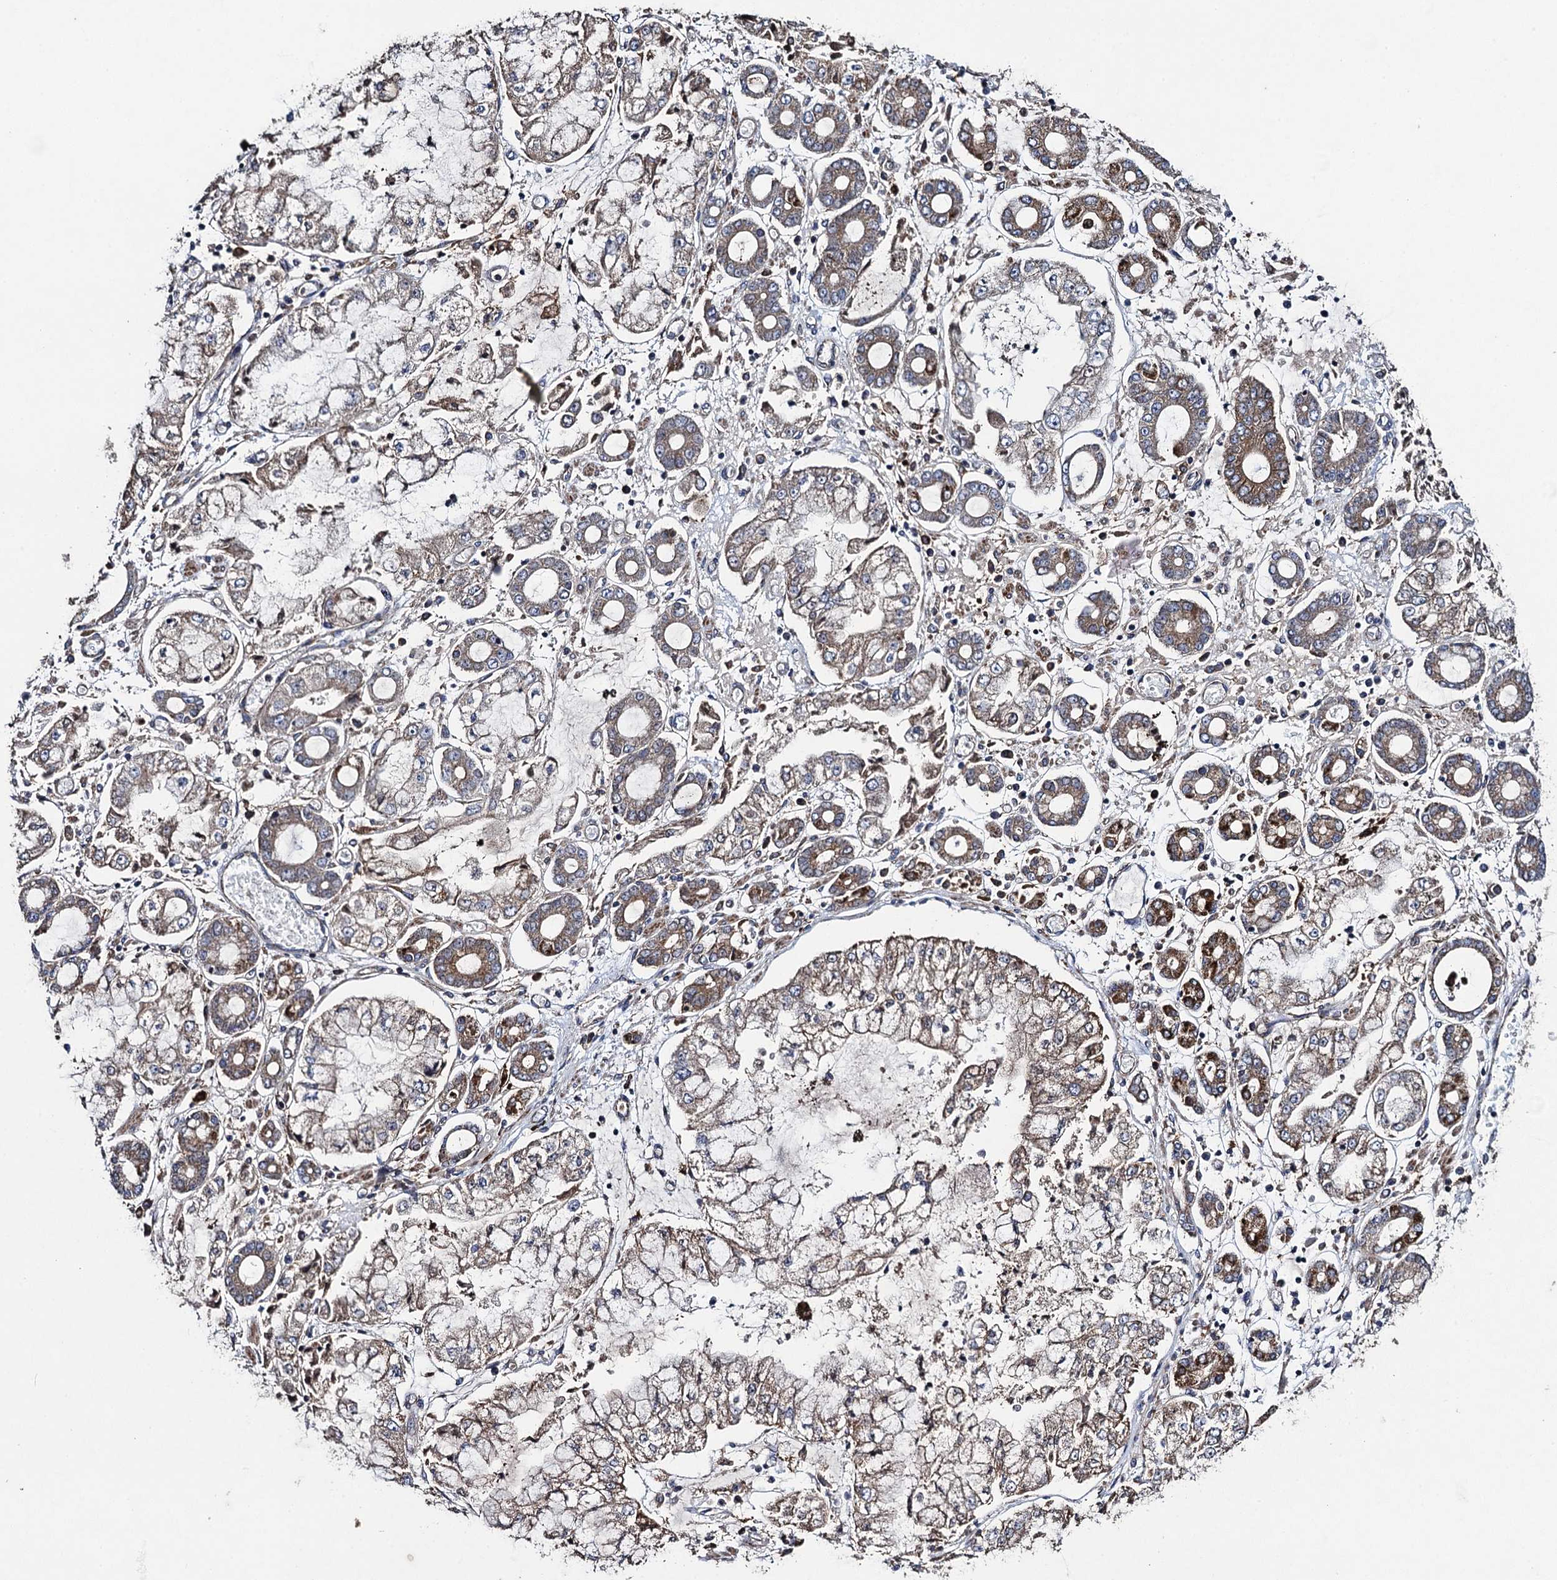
{"staining": {"intensity": "weak", "quantity": ">75%", "location": "cytoplasmic/membranous"}, "tissue": "stomach cancer", "cell_type": "Tumor cells", "image_type": "cancer", "snomed": [{"axis": "morphology", "description": "Adenocarcinoma, NOS"}, {"axis": "topography", "description": "Stomach"}], "caption": "This is a photomicrograph of immunohistochemistry staining of stomach cancer, which shows weak staining in the cytoplasmic/membranous of tumor cells.", "gene": "TXNDC11", "patient": {"sex": "male", "age": 76}}